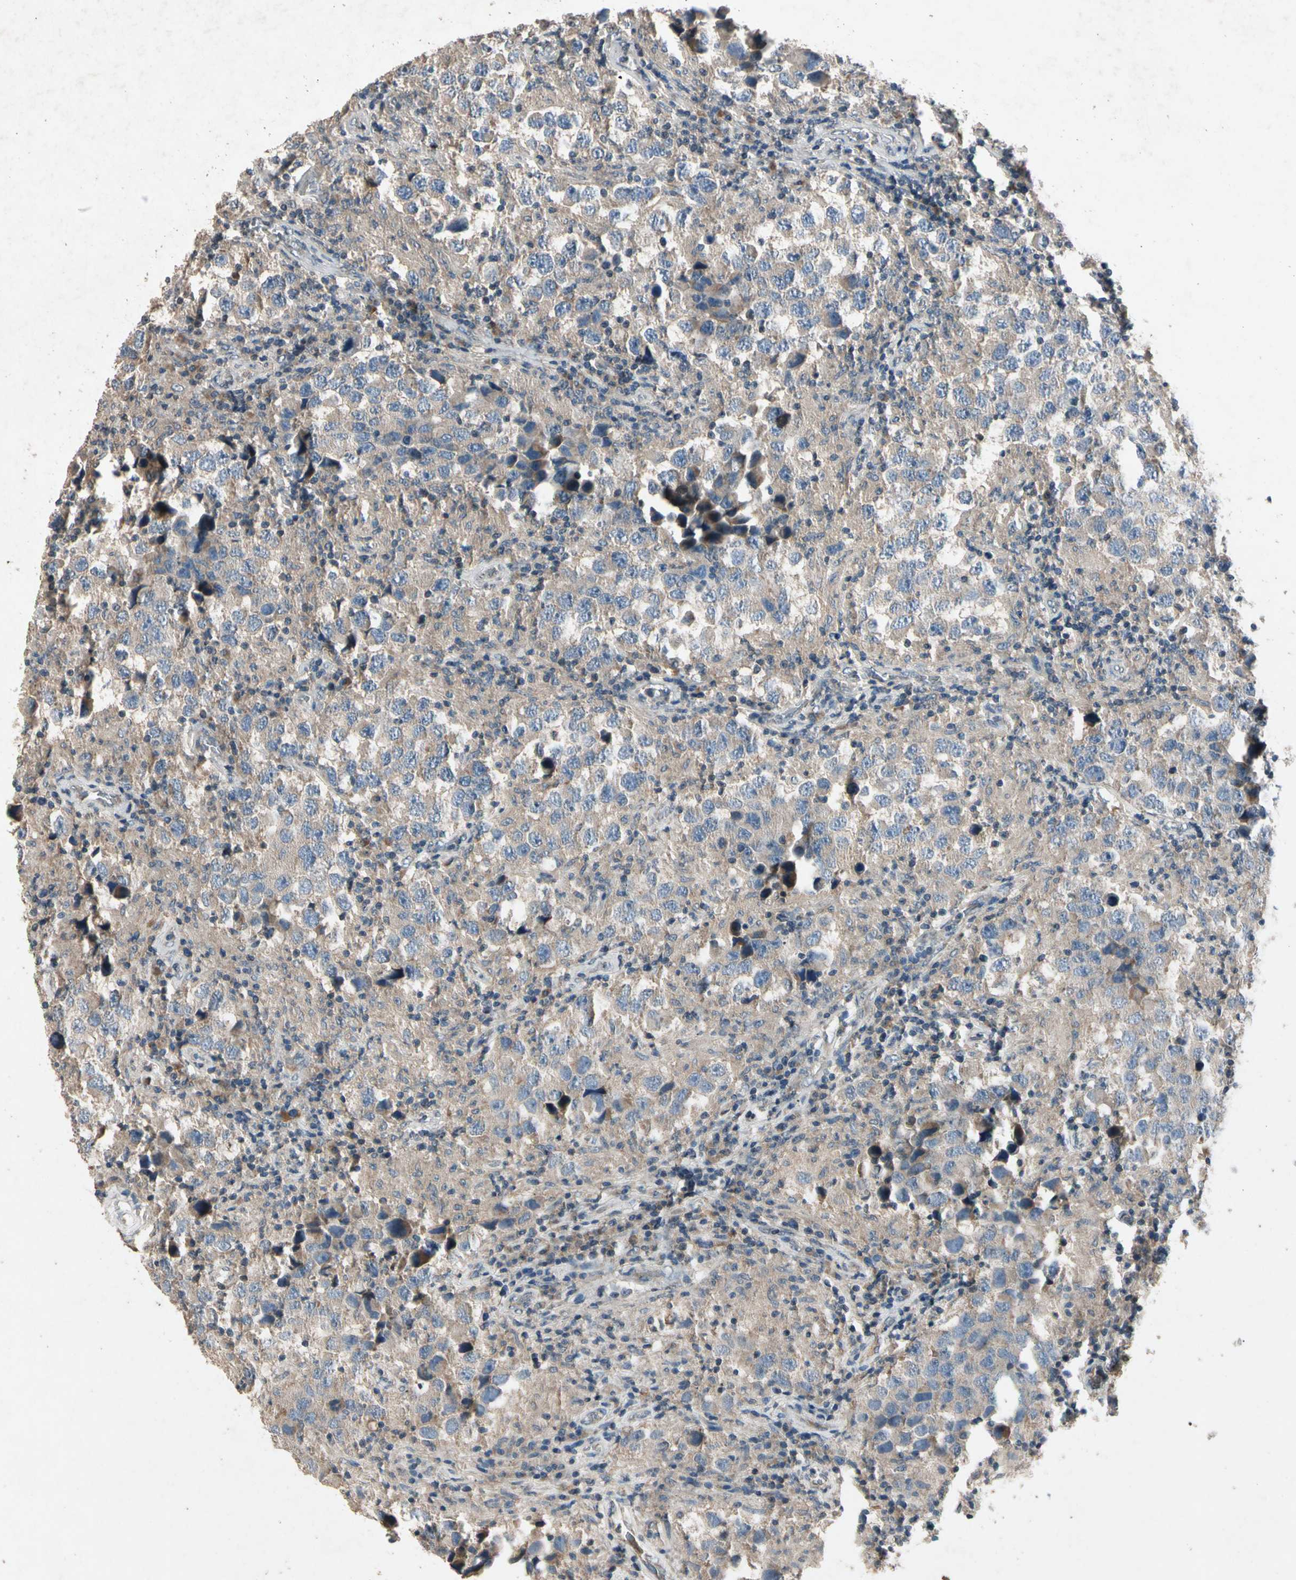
{"staining": {"intensity": "weak", "quantity": ">75%", "location": "cytoplasmic/membranous"}, "tissue": "testis cancer", "cell_type": "Tumor cells", "image_type": "cancer", "snomed": [{"axis": "morphology", "description": "Carcinoma, Embryonal, NOS"}, {"axis": "topography", "description": "Testis"}], "caption": "The immunohistochemical stain highlights weak cytoplasmic/membranous staining in tumor cells of testis embryonal carcinoma tissue.", "gene": "GPLD1", "patient": {"sex": "male", "age": 21}}